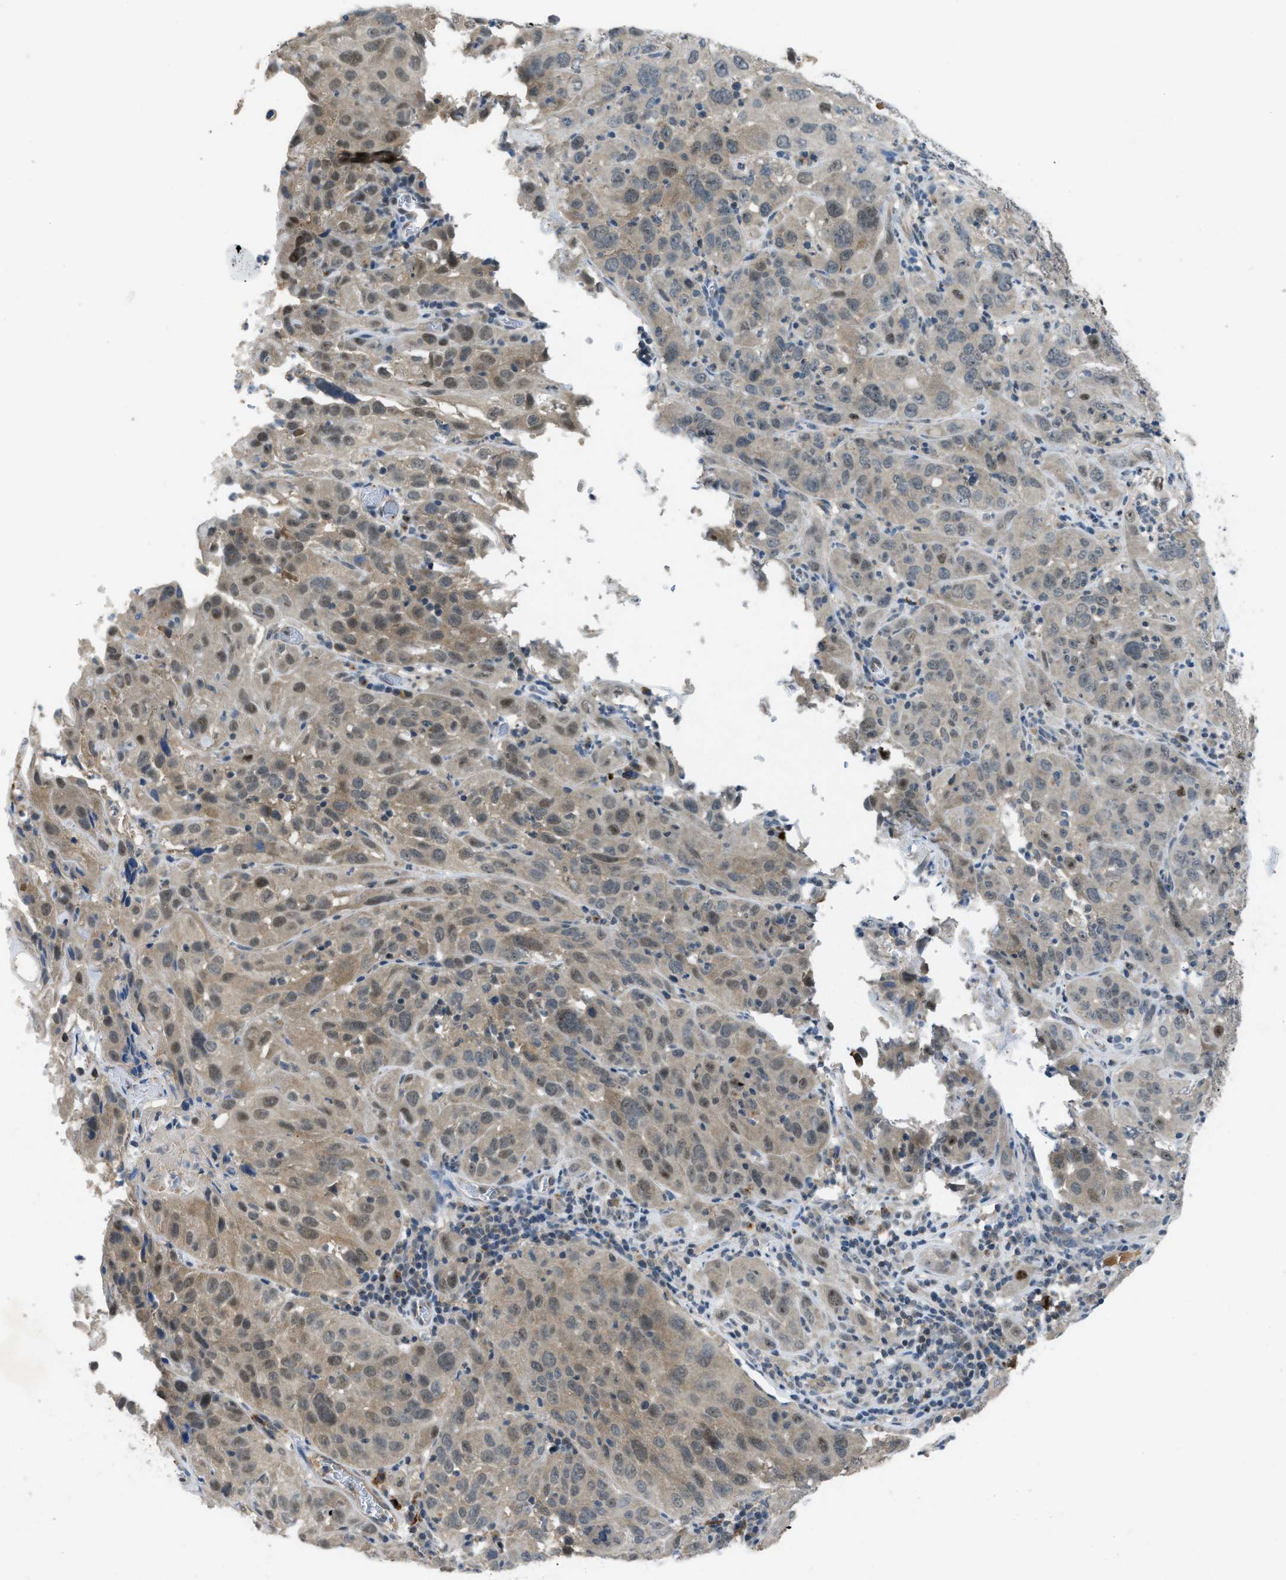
{"staining": {"intensity": "weak", "quantity": "25%-75%", "location": "cytoplasmic/membranous,nuclear"}, "tissue": "cervical cancer", "cell_type": "Tumor cells", "image_type": "cancer", "snomed": [{"axis": "morphology", "description": "Squamous cell carcinoma, NOS"}, {"axis": "topography", "description": "Cervix"}], "caption": "Immunohistochemical staining of cervical cancer displays low levels of weak cytoplasmic/membranous and nuclear protein positivity in approximately 25%-75% of tumor cells.", "gene": "ZNF251", "patient": {"sex": "female", "age": 32}}